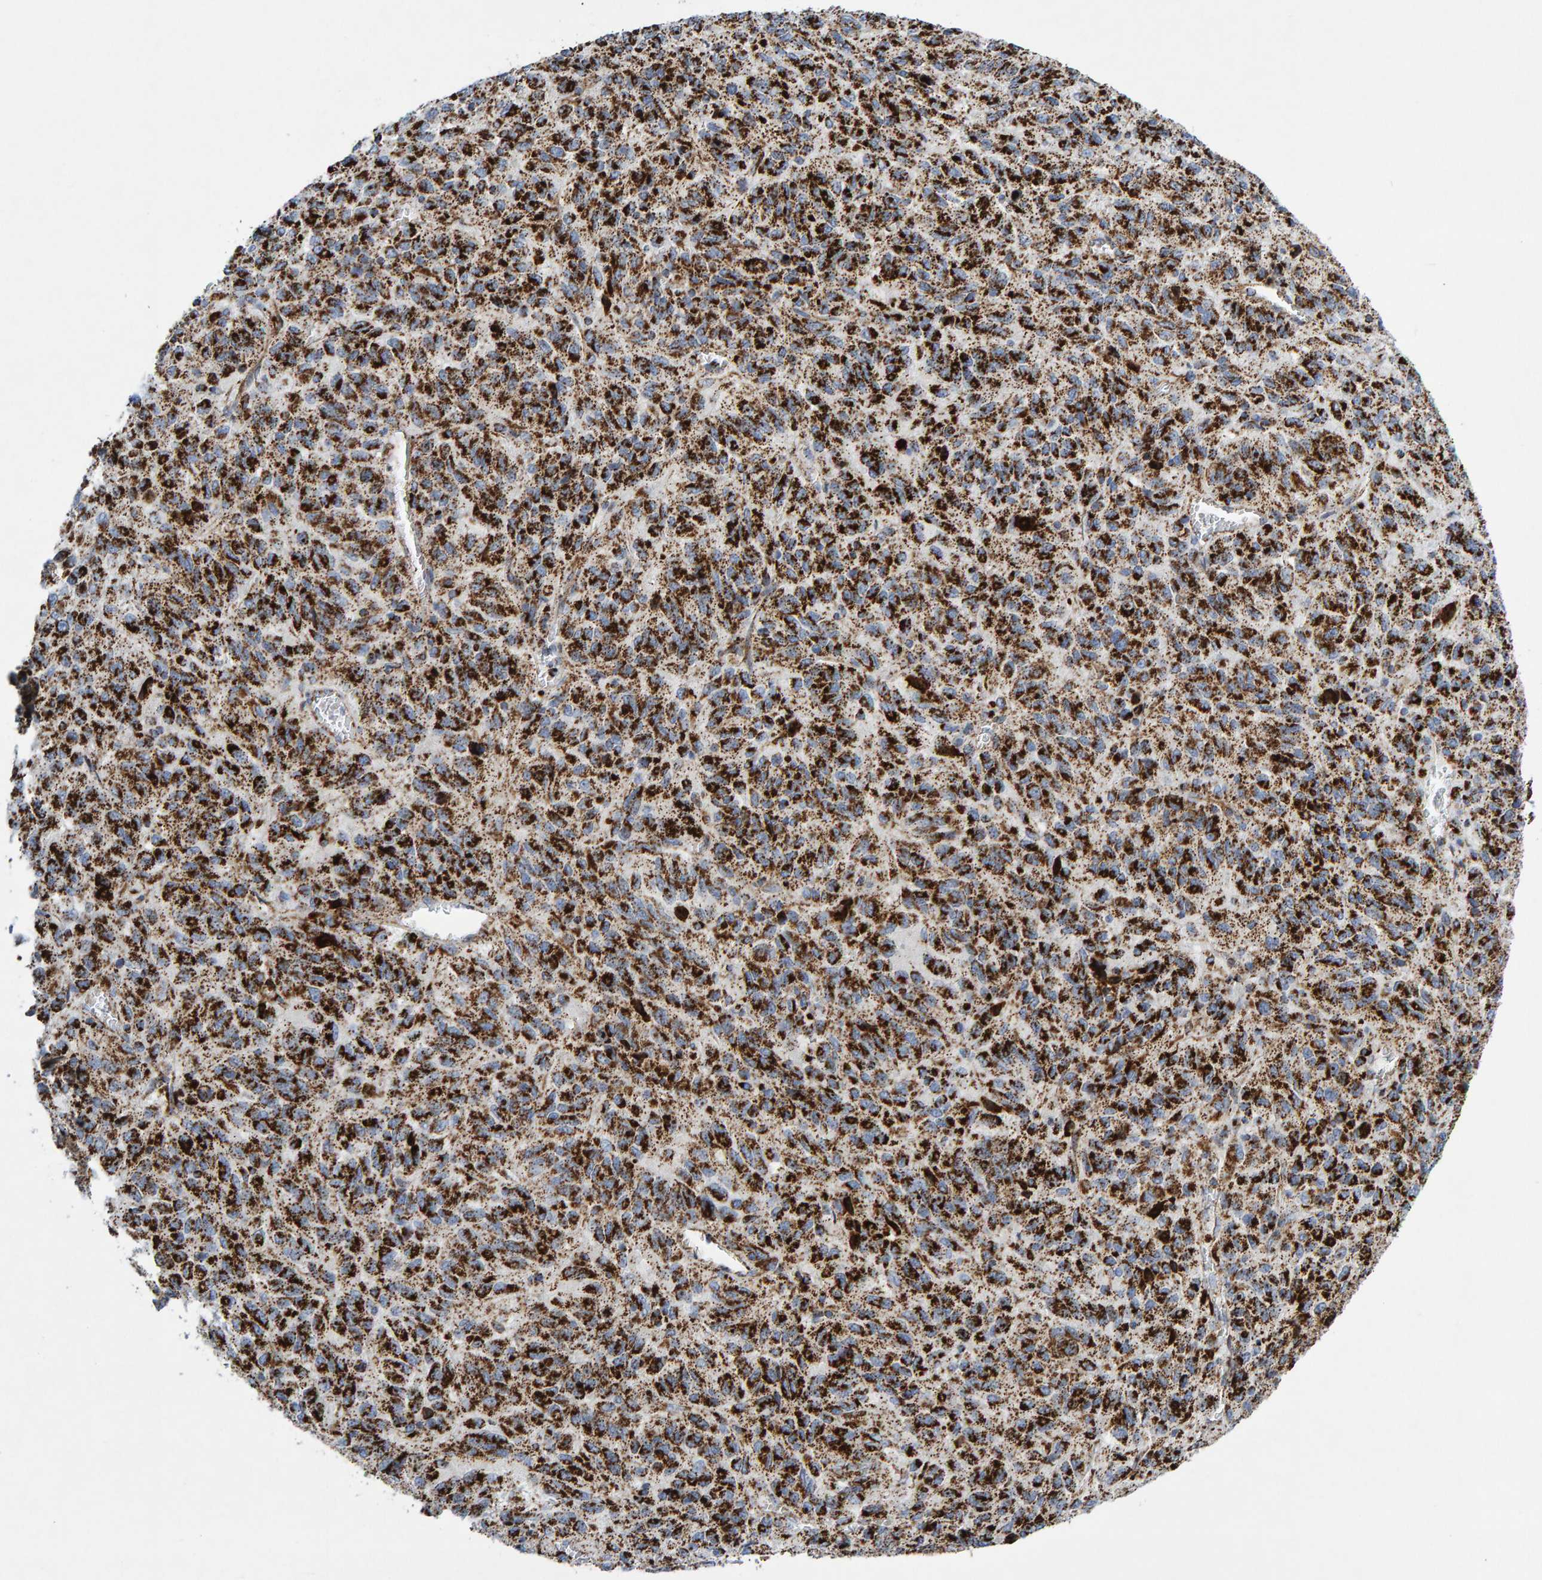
{"staining": {"intensity": "strong", "quantity": ">75%", "location": "cytoplasmic/membranous"}, "tissue": "melanoma", "cell_type": "Tumor cells", "image_type": "cancer", "snomed": [{"axis": "morphology", "description": "Malignant melanoma, Metastatic site"}, {"axis": "topography", "description": "Lung"}], "caption": "The histopathology image exhibits staining of malignant melanoma (metastatic site), revealing strong cytoplasmic/membranous protein expression (brown color) within tumor cells.", "gene": "GGTA1", "patient": {"sex": "male", "age": 64}}